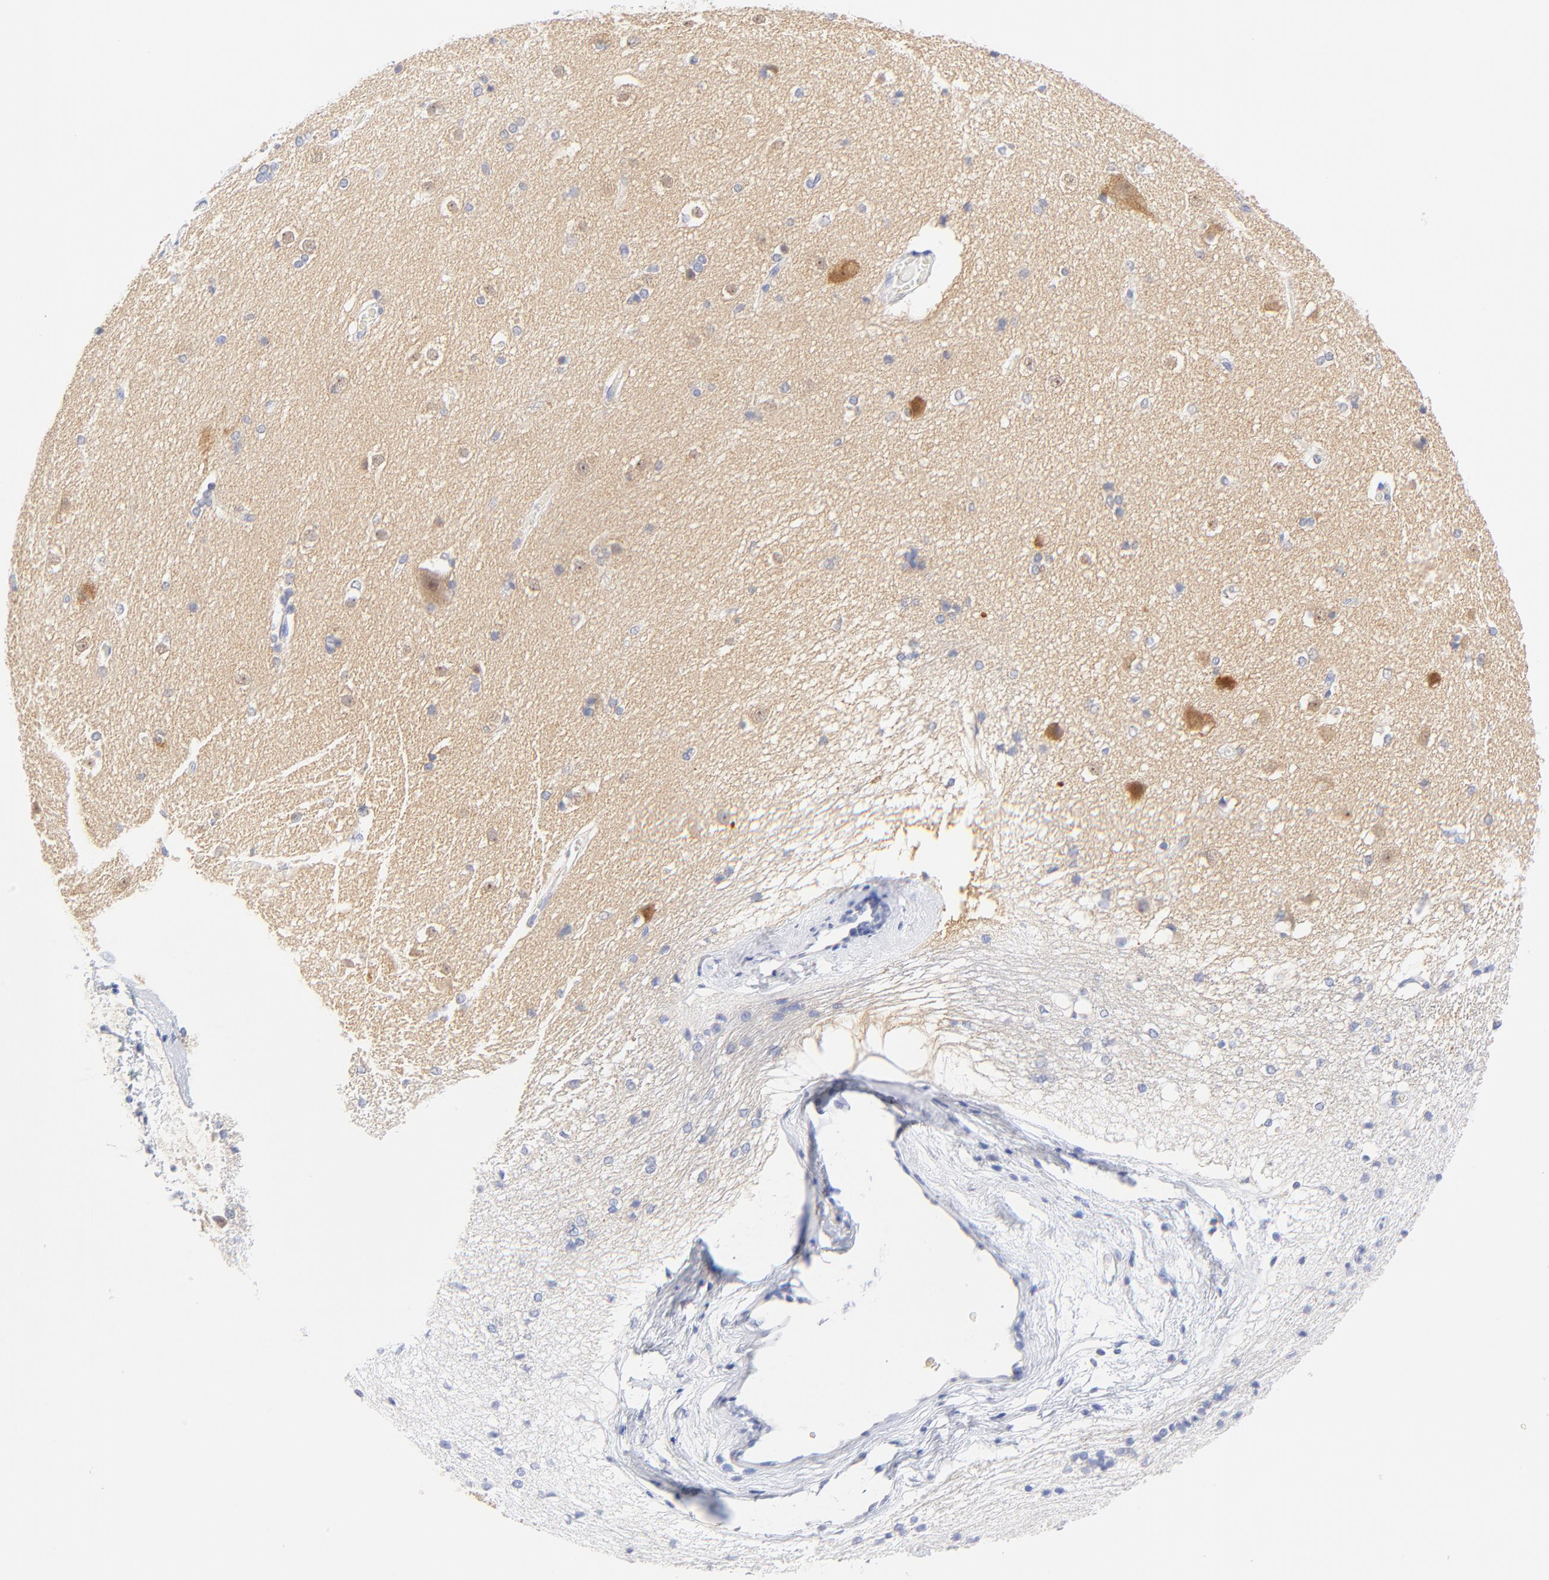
{"staining": {"intensity": "negative", "quantity": "none", "location": "none"}, "tissue": "caudate", "cell_type": "Glial cells", "image_type": "normal", "snomed": [{"axis": "morphology", "description": "Normal tissue, NOS"}, {"axis": "topography", "description": "Lateral ventricle wall"}], "caption": "High magnification brightfield microscopy of benign caudate stained with DAB (3,3'-diaminobenzidine) (brown) and counterstained with hematoxylin (blue): glial cells show no significant expression.", "gene": "SULT4A1", "patient": {"sex": "female", "age": 19}}